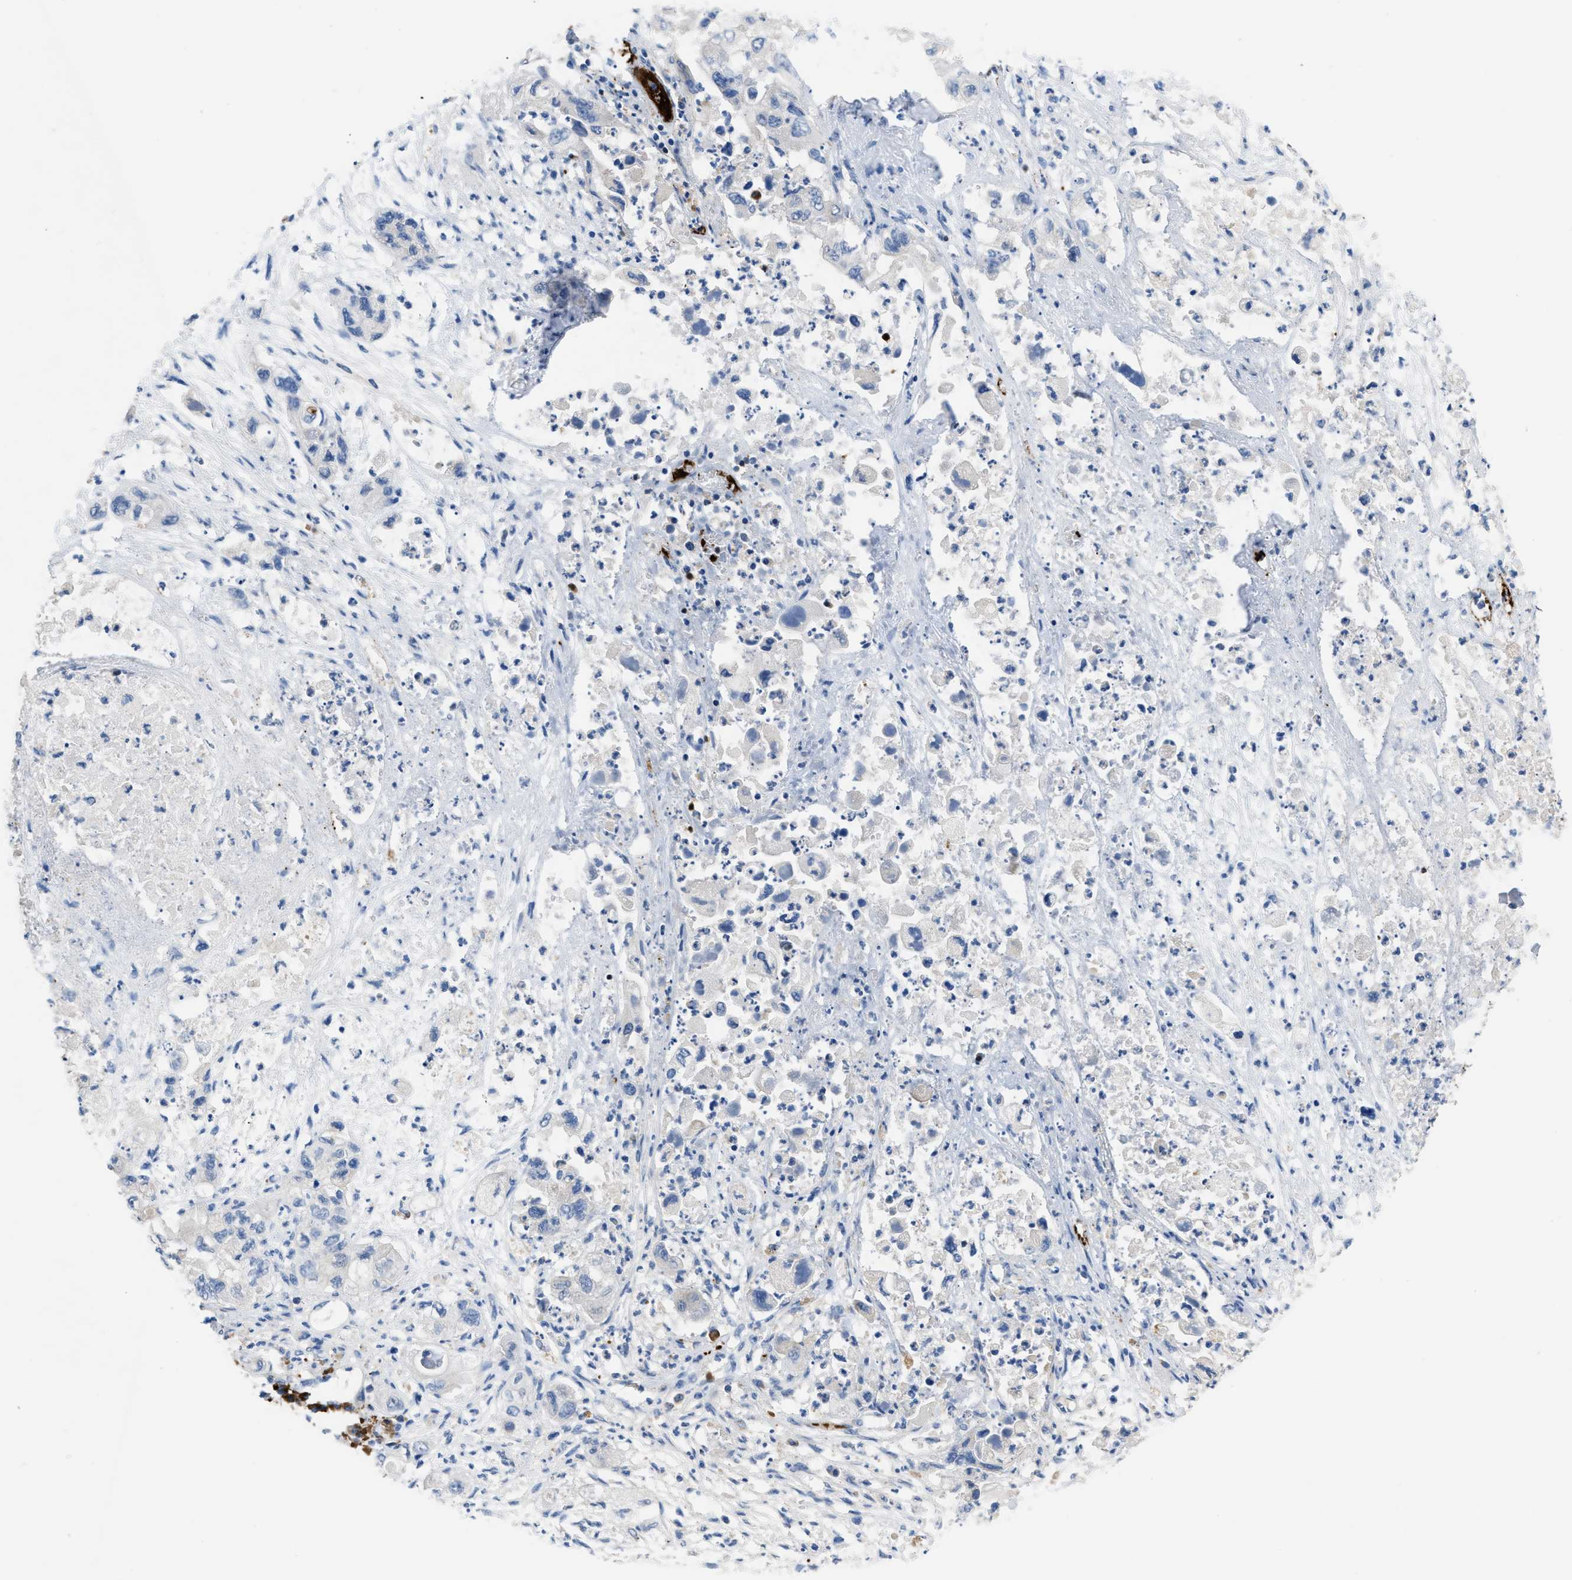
{"staining": {"intensity": "negative", "quantity": "none", "location": "none"}, "tissue": "pancreatic cancer", "cell_type": "Tumor cells", "image_type": "cancer", "snomed": [{"axis": "morphology", "description": "Adenocarcinoma, NOS"}, {"axis": "topography", "description": "Pancreas"}], "caption": "DAB immunohistochemical staining of adenocarcinoma (pancreatic) displays no significant positivity in tumor cells.", "gene": "FGF18", "patient": {"sex": "female", "age": 78}}